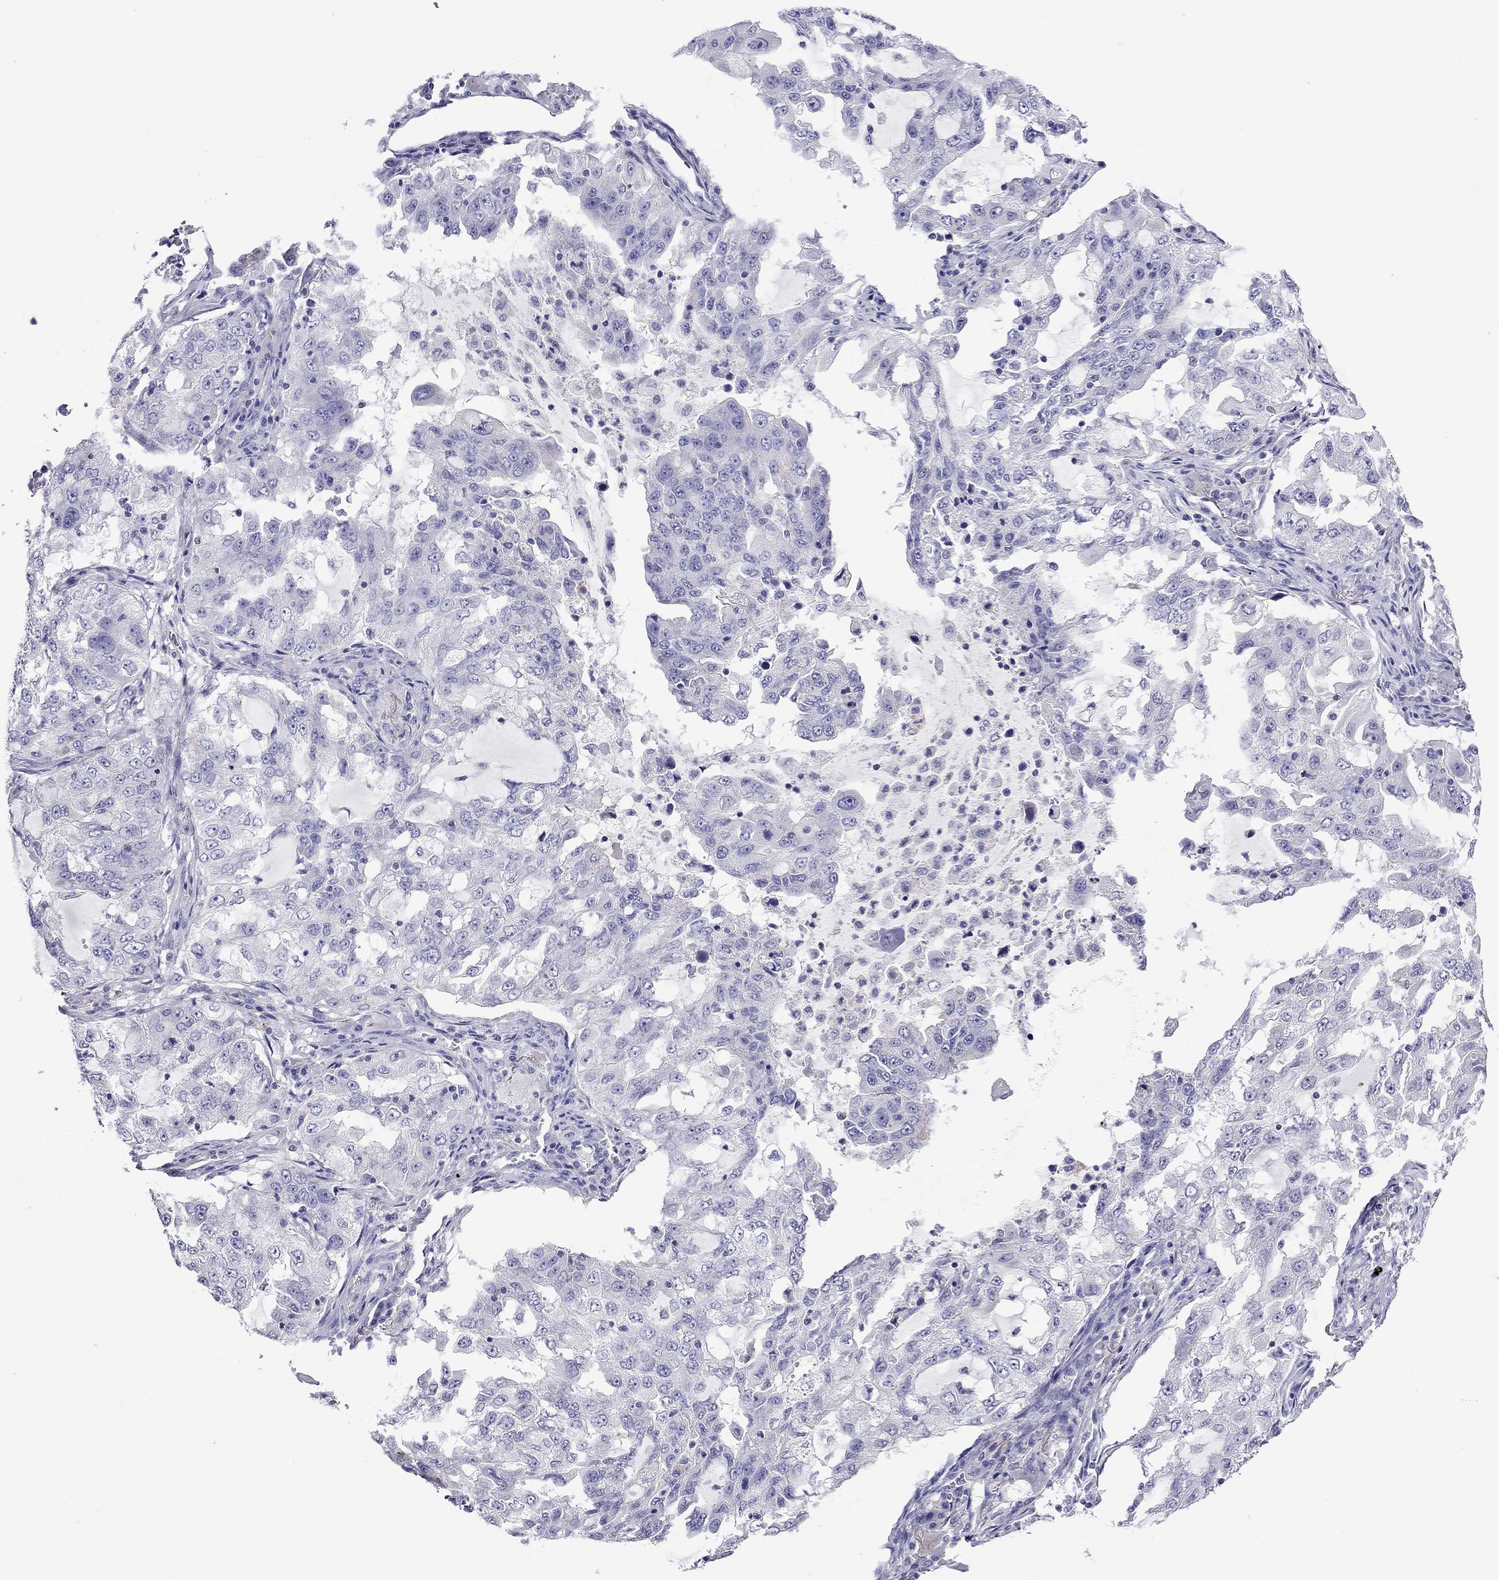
{"staining": {"intensity": "negative", "quantity": "none", "location": "none"}, "tissue": "lung cancer", "cell_type": "Tumor cells", "image_type": "cancer", "snomed": [{"axis": "morphology", "description": "Adenocarcinoma, NOS"}, {"axis": "topography", "description": "Lung"}], "caption": "A micrograph of human lung cancer is negative for staining in tumor cells.", "gene": "STAR", "patient": {"sex": "female", "age": 61}}